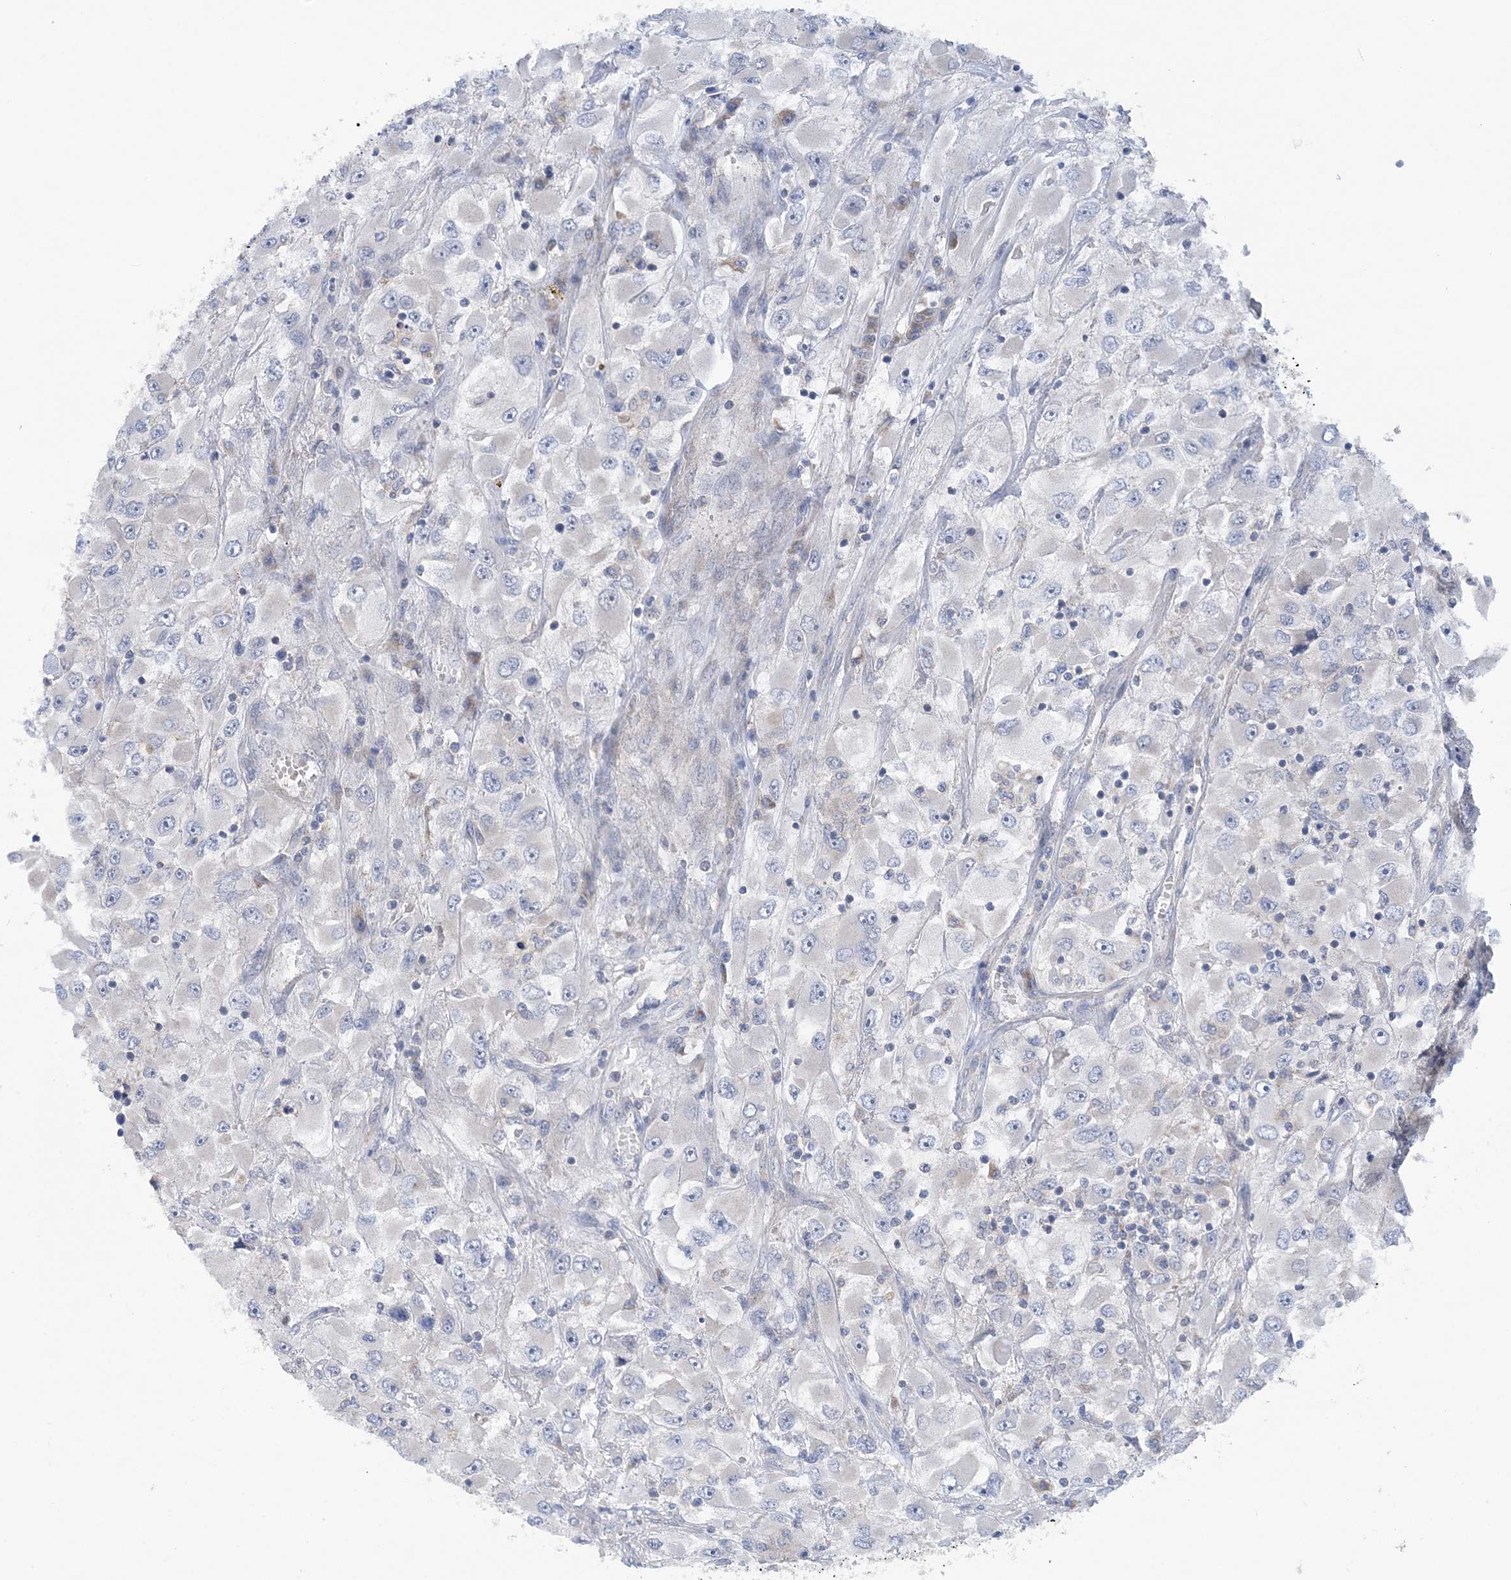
{"staining": {"intensity": "negative", "quantity": "none", "location": "none"}, "tissue": "renal cancer", "cell_type": "Tumor cells", "image_type": "cancer", "snomed": [{"axis": "morphology", "description": "Adenocarcinoma, NOS"}, {"axis": "topography", "description": "Kidney"}], "caption": "Immunohistochemistry micrograph of neoplastic tissue: human renal cancer stained with DAB (3,3'-diaminobenzidine) reveals no significant protein staining in tumor cells.", "gene": "COPE", "patient": {"sex": "female", "age": 52}}